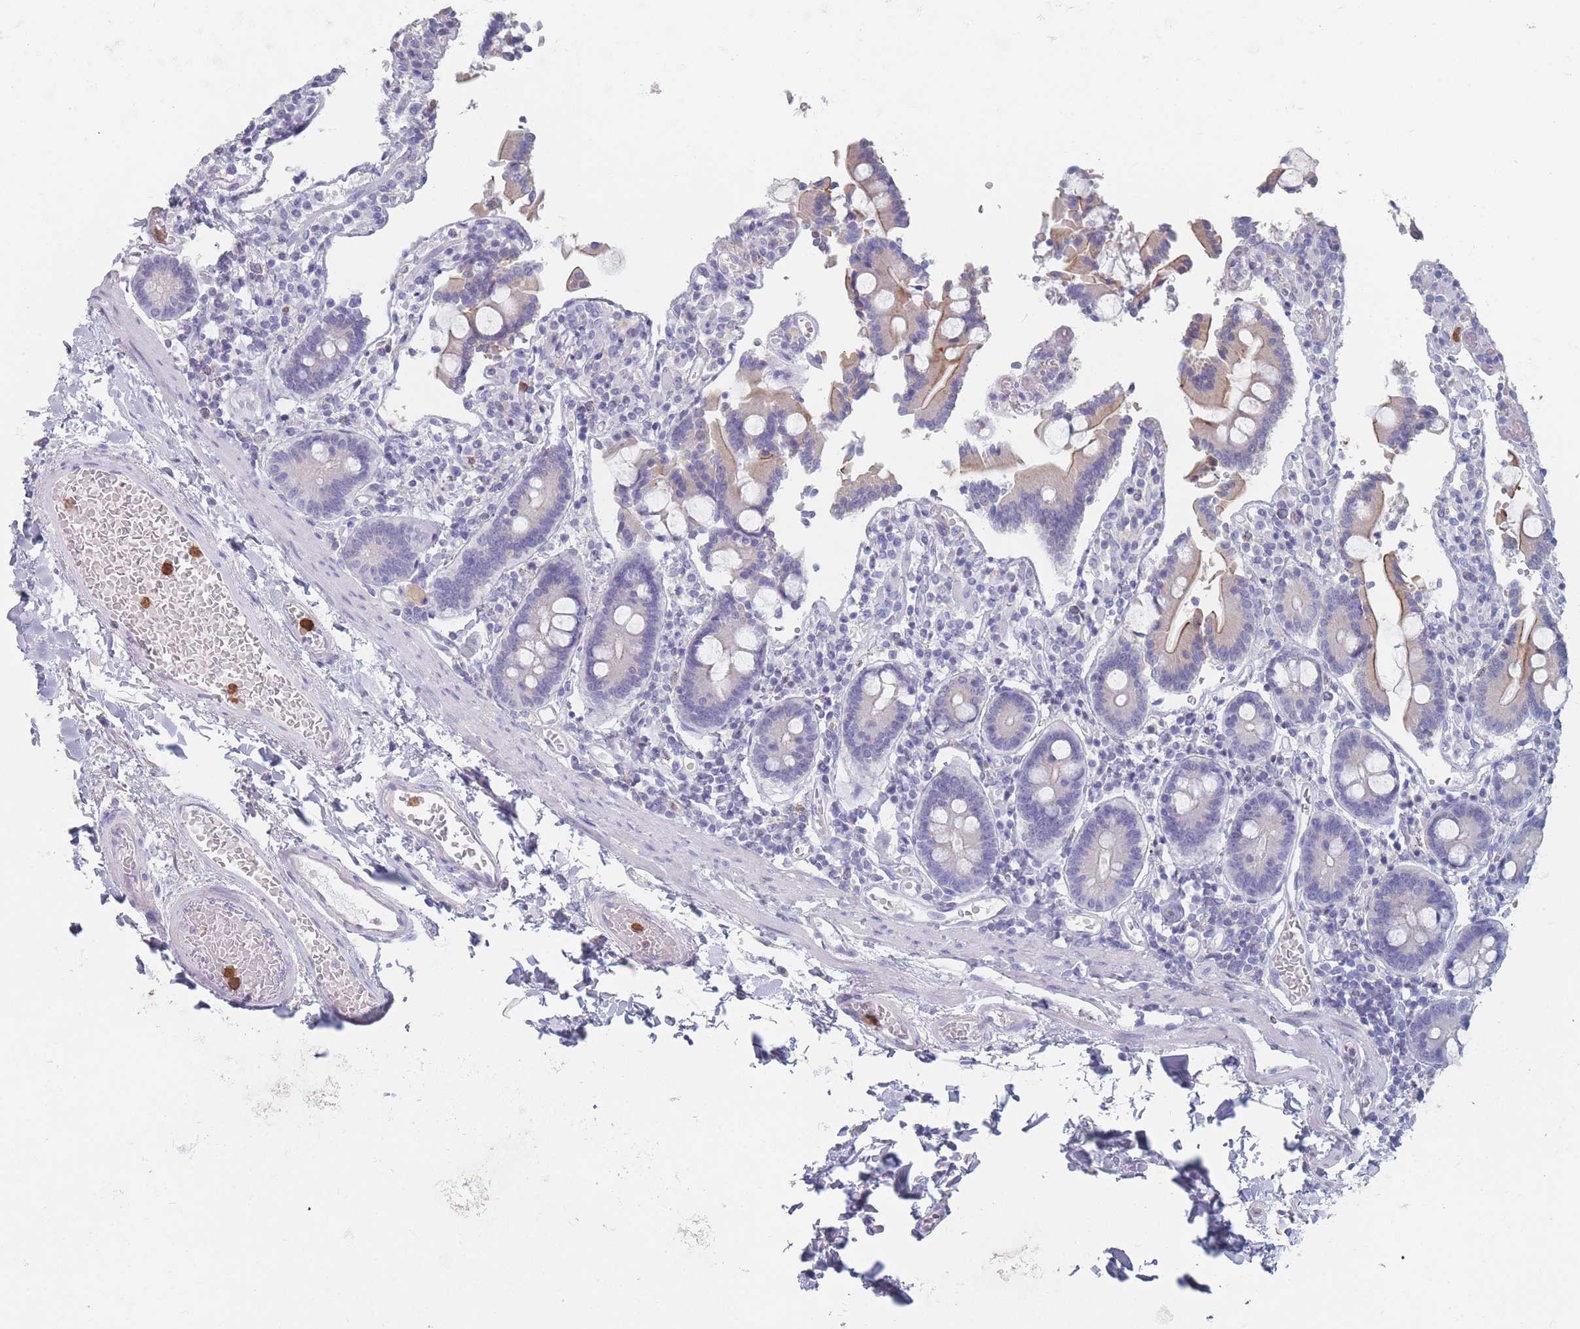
{"staining": {"intensity": "negative", "quantity": "none", "location": "none"}, "tissue": "duodenum", "cell_type": "Glandular cells", "image_type": "normal", "snomed": [{"axis": "morphology", "description": "Normal tissue, NOS"}, {"axis": "topography", "description": "Duodenum"}], "caption": "Immunohistochemical staining of unremarkable human duodenum shows no significant staining in glandular cells.", "gene": "ATP1A3", "patient": {"sex": "male", "age": 55}}